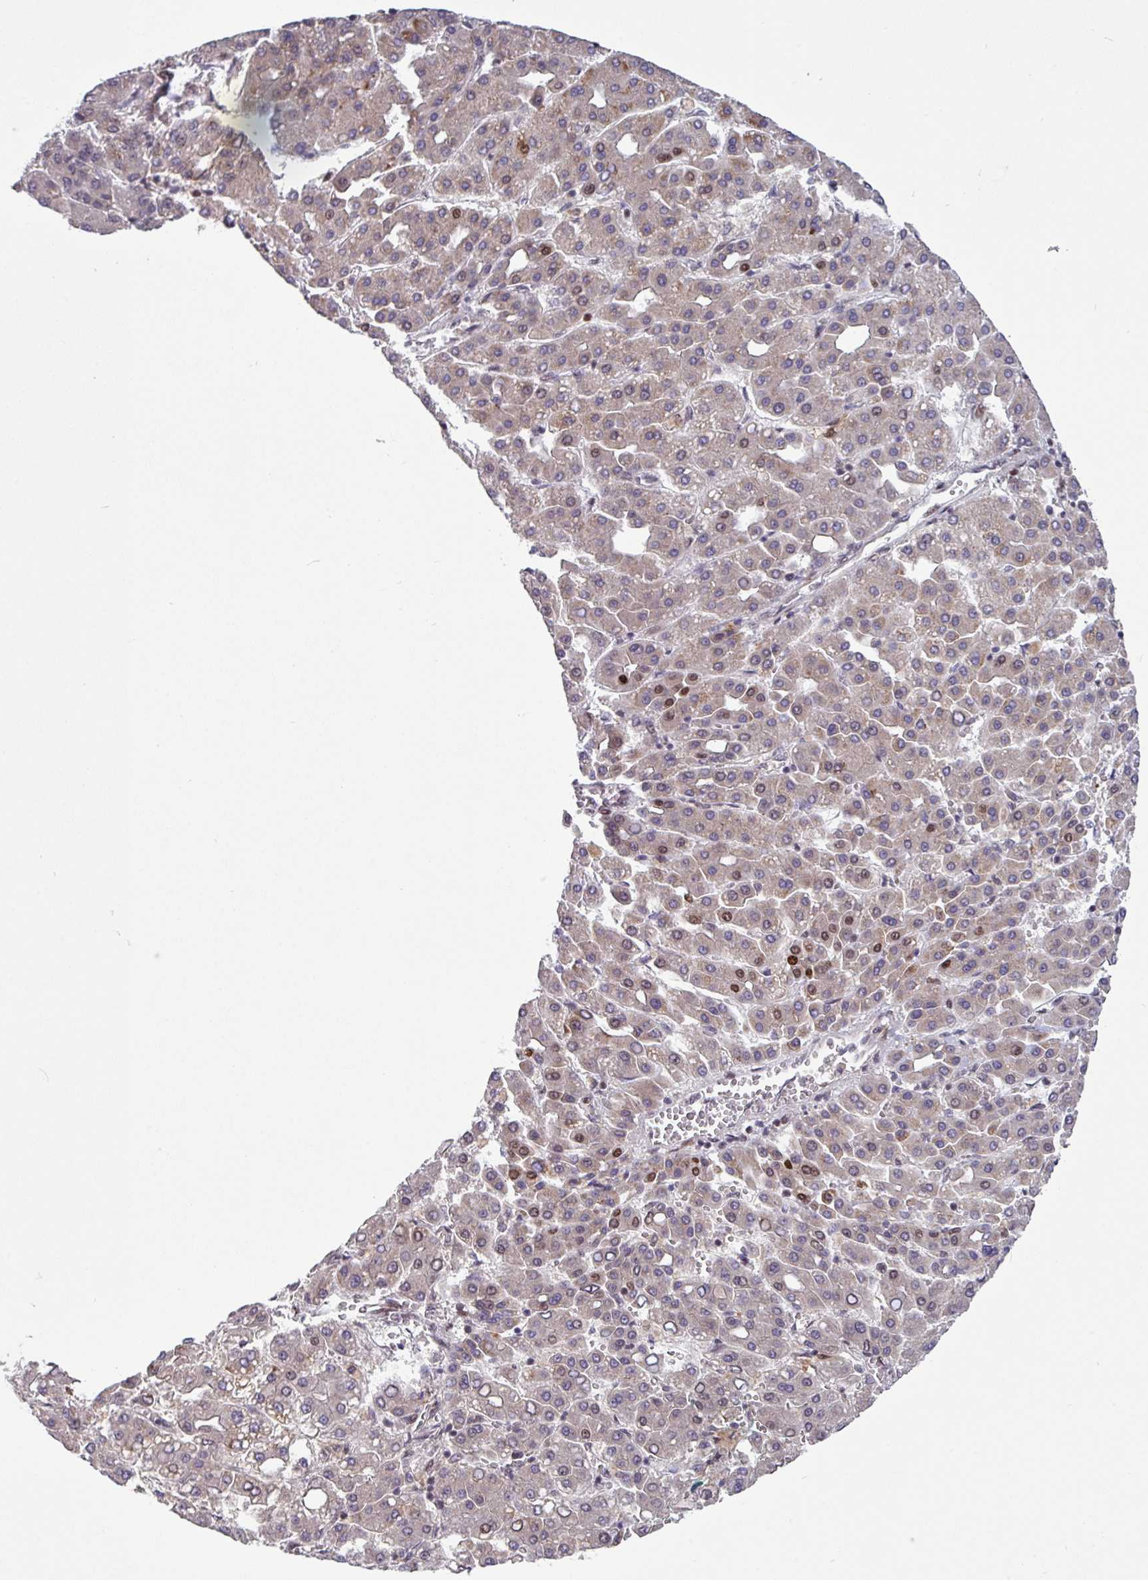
{"staining": {"intensity": "moderate", "quantity": "25%-75%", "location": "cytoplasmic/membranous,nuclear"}, "tissue": "liver cancer", "cell_type": "Tumor cells", "image_type": "cancer", "snomed": [{"axis": "morphology", "description": "Carcinoma, Hepatocellular, NOS"}, {"axis": "topography", "description": "Liver"}], "caption": "Immunohistochemical staining of hepatocellular carcinoma (liver) displays medium levels of moderate cytoplasmic/membranous and nuclear protein staining in approximately 25%-75% of tumor cells.", "gene": "BRD3", "patient": {"sex": "male", "age": 65}}